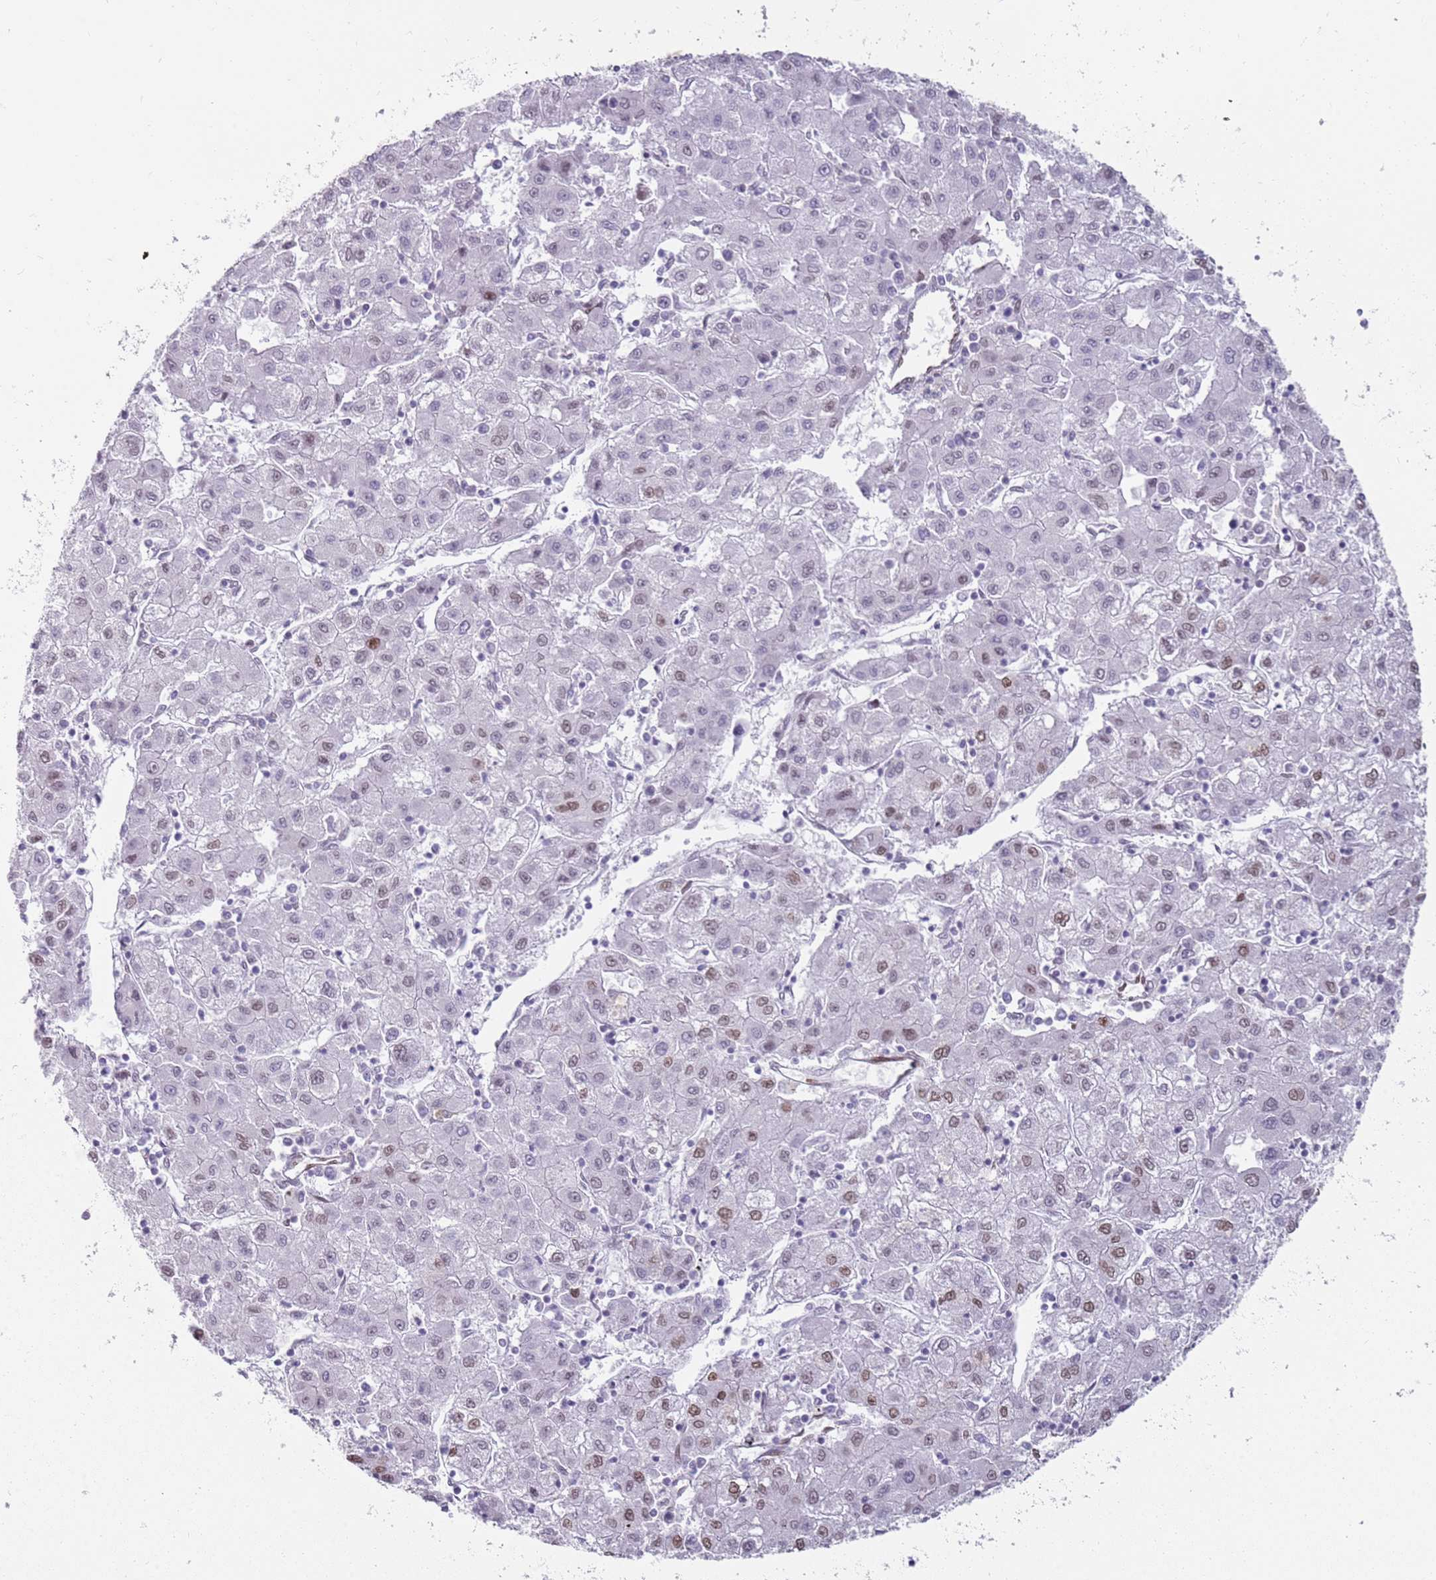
{"staining": {"intensity": "moderate", "quantity": "<25%", "location": "nuclear"}, "tissue": "liver cancer", "cell_type": "Tumor cells", "image_type": "cancer", "snomed": [{"axis": "morphology", "description": "Carcinoma, Hepatocellular, NOS"}, {"axis": "topography", "description": "Liver"}], "caption": "Protein analysis of liver cancer (hepatocellular carcinoma) tissue reveals moderate nuclear expression in about <25% of tumor cells.", "gene": "PHC2", "patient": {"sex": "male", "age": 72}}